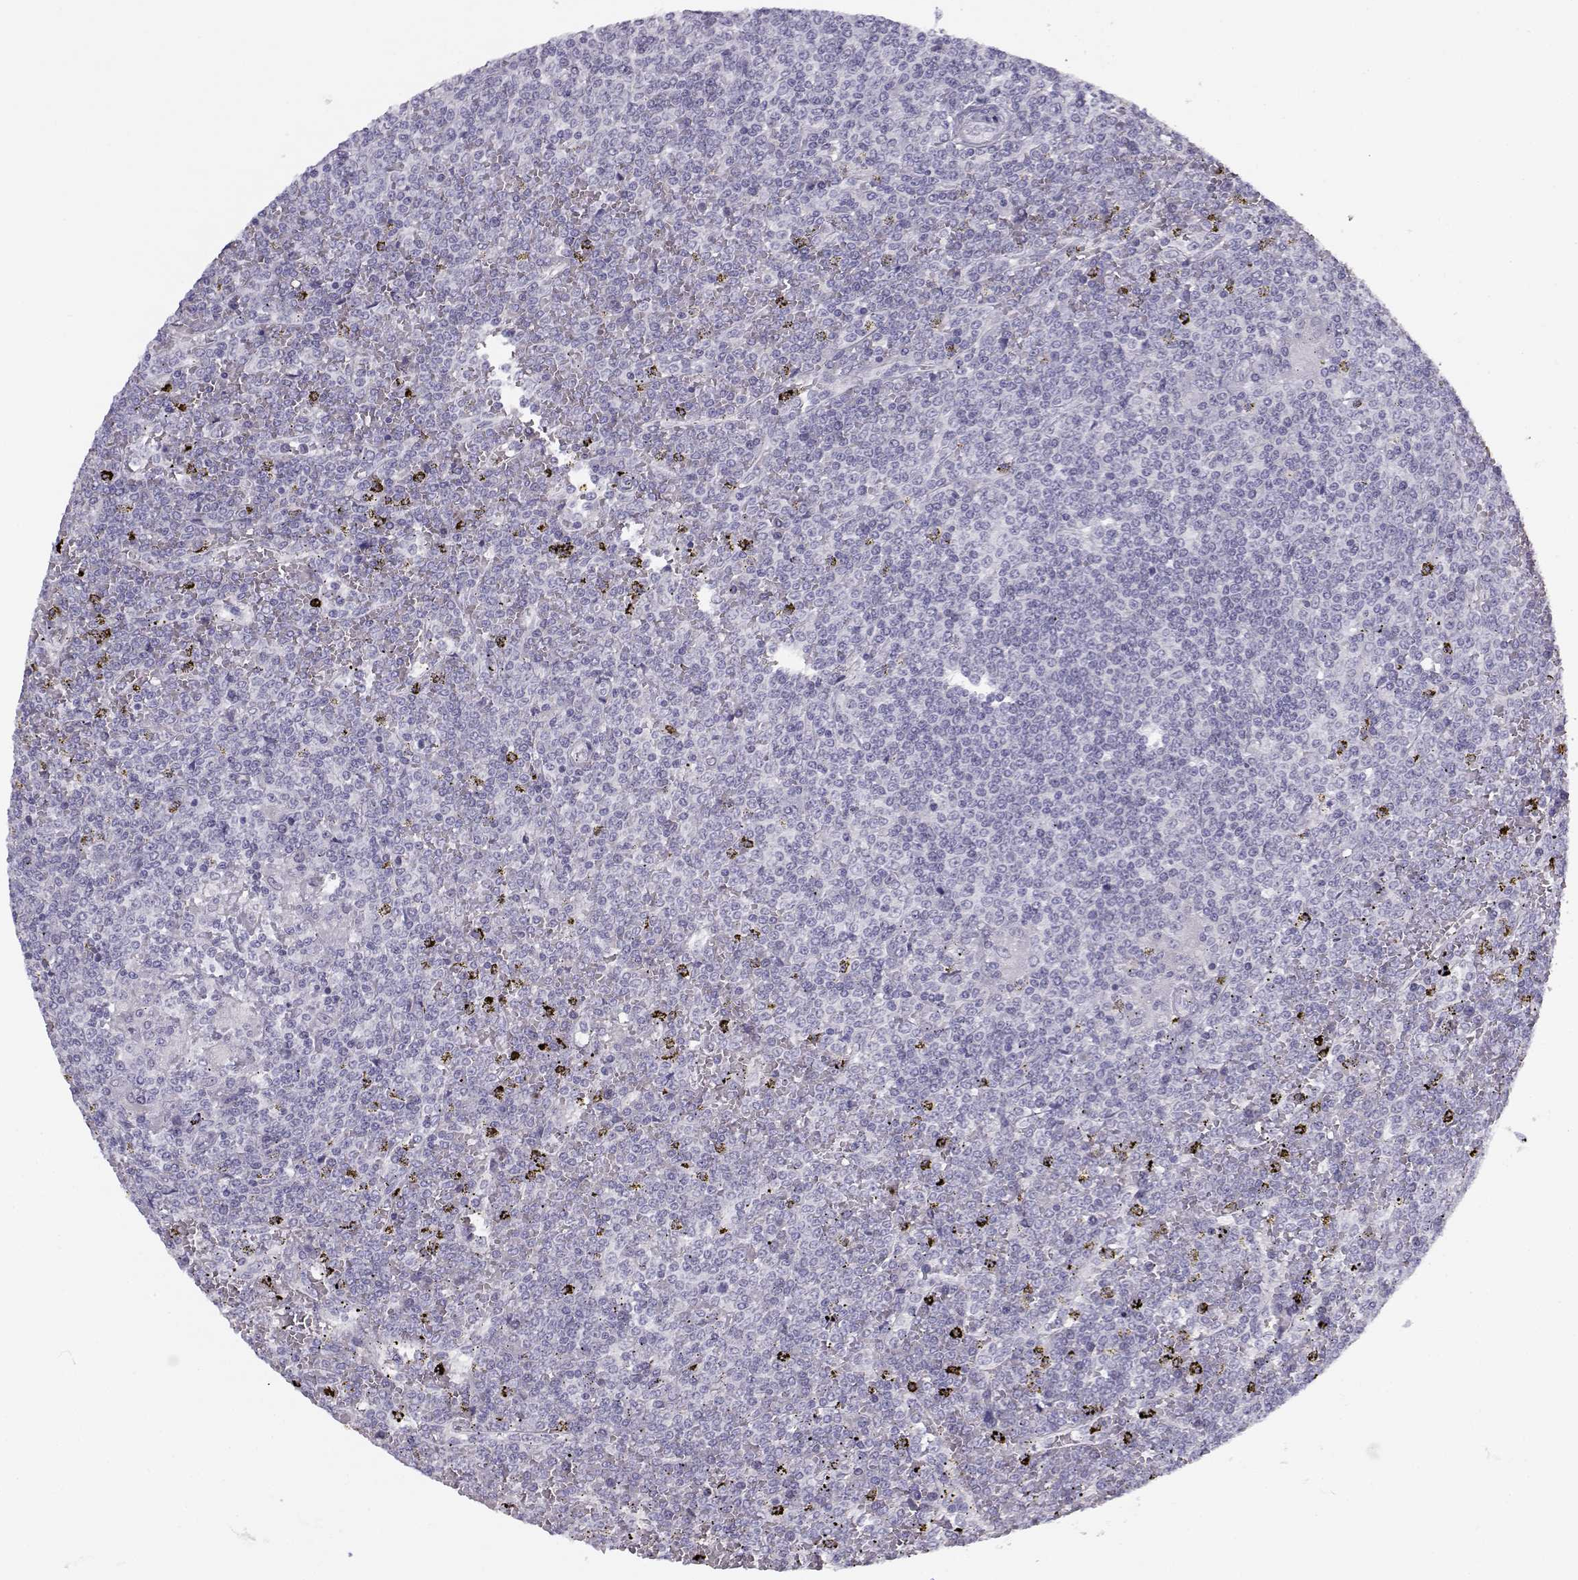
{"staining": {"intensity": "negative", "quantity": "none", "location": "none"}, "tissue": "lymphoma", "cell_type": "Tumor cells", "image_type": "cancer", "snomed": [{"axis": "morphology", "description": "Malignant lymphoma, non-Hodgkin's type, Low grade"}, {"axis": "topography", "description": "Spleen"}], "caption": "Low-grade malignant lymphoma, non-Hodgkin's type was stained to show a protein in brown. There is no significant positivity in tumor cells.", "gene": "CFAP77", "patient": {"sex": "female", "age": 19}}